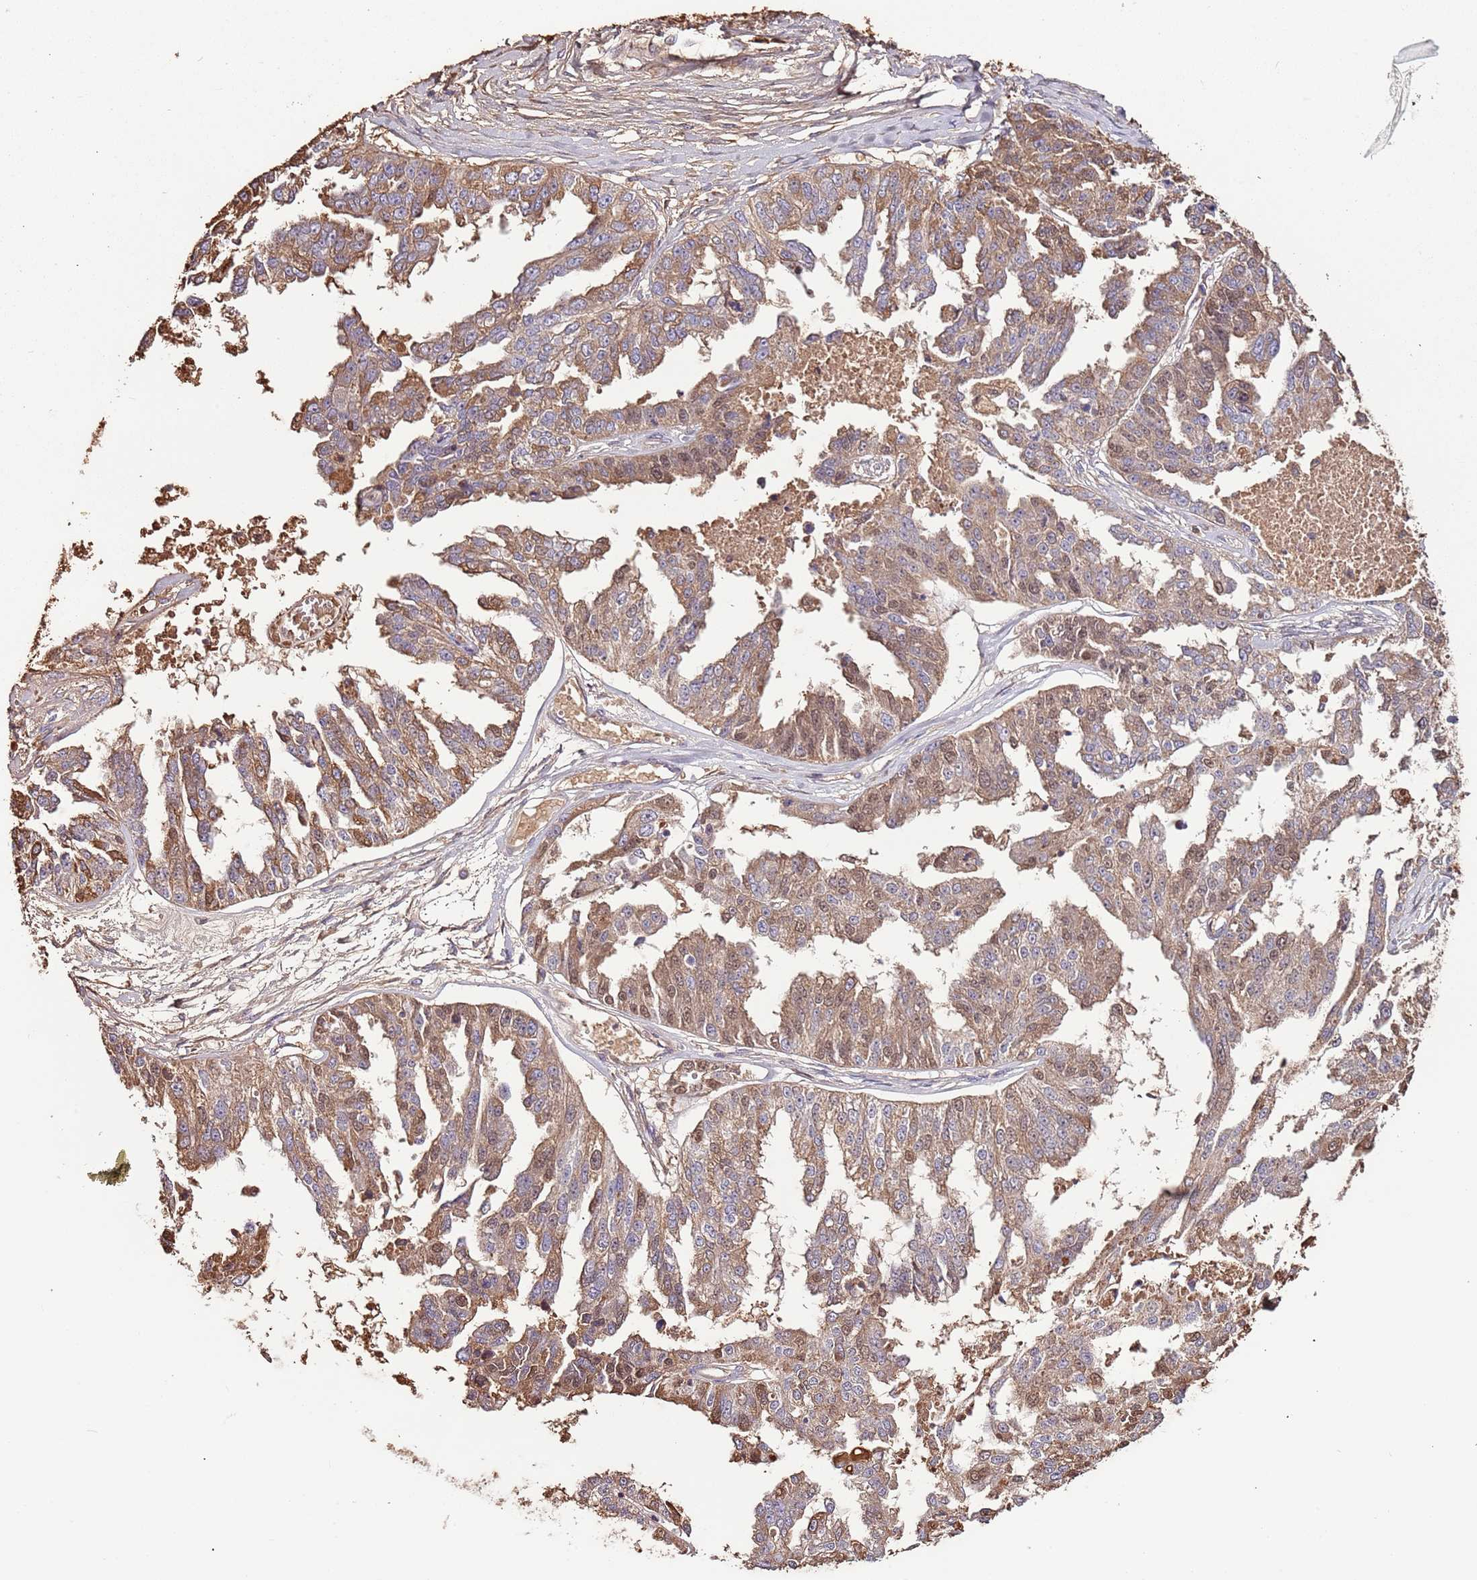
{"staining": {"intensity": "moderate", "quantity": "25%-75%", "location": "cytoplasmic/membranous,nuclear"}, "tissue": "ovarian cancer", "cell_type": "Tumor cells", "image_type": "cancer", "snomed": [{"axis": "morphology", "description": "Cystadenocarcinoma, serous, NOS"}, {"axis": "topography", "description": "Ovary"}], "caption": "Protein staining of ovarian cancer tissue demonstrates moderate cytoplasmic/membranous and nuclear staining in approximately 25%-75% of tumor cells.", "gene": "DENR", "patient": {"sex": "female", "age": 58}}